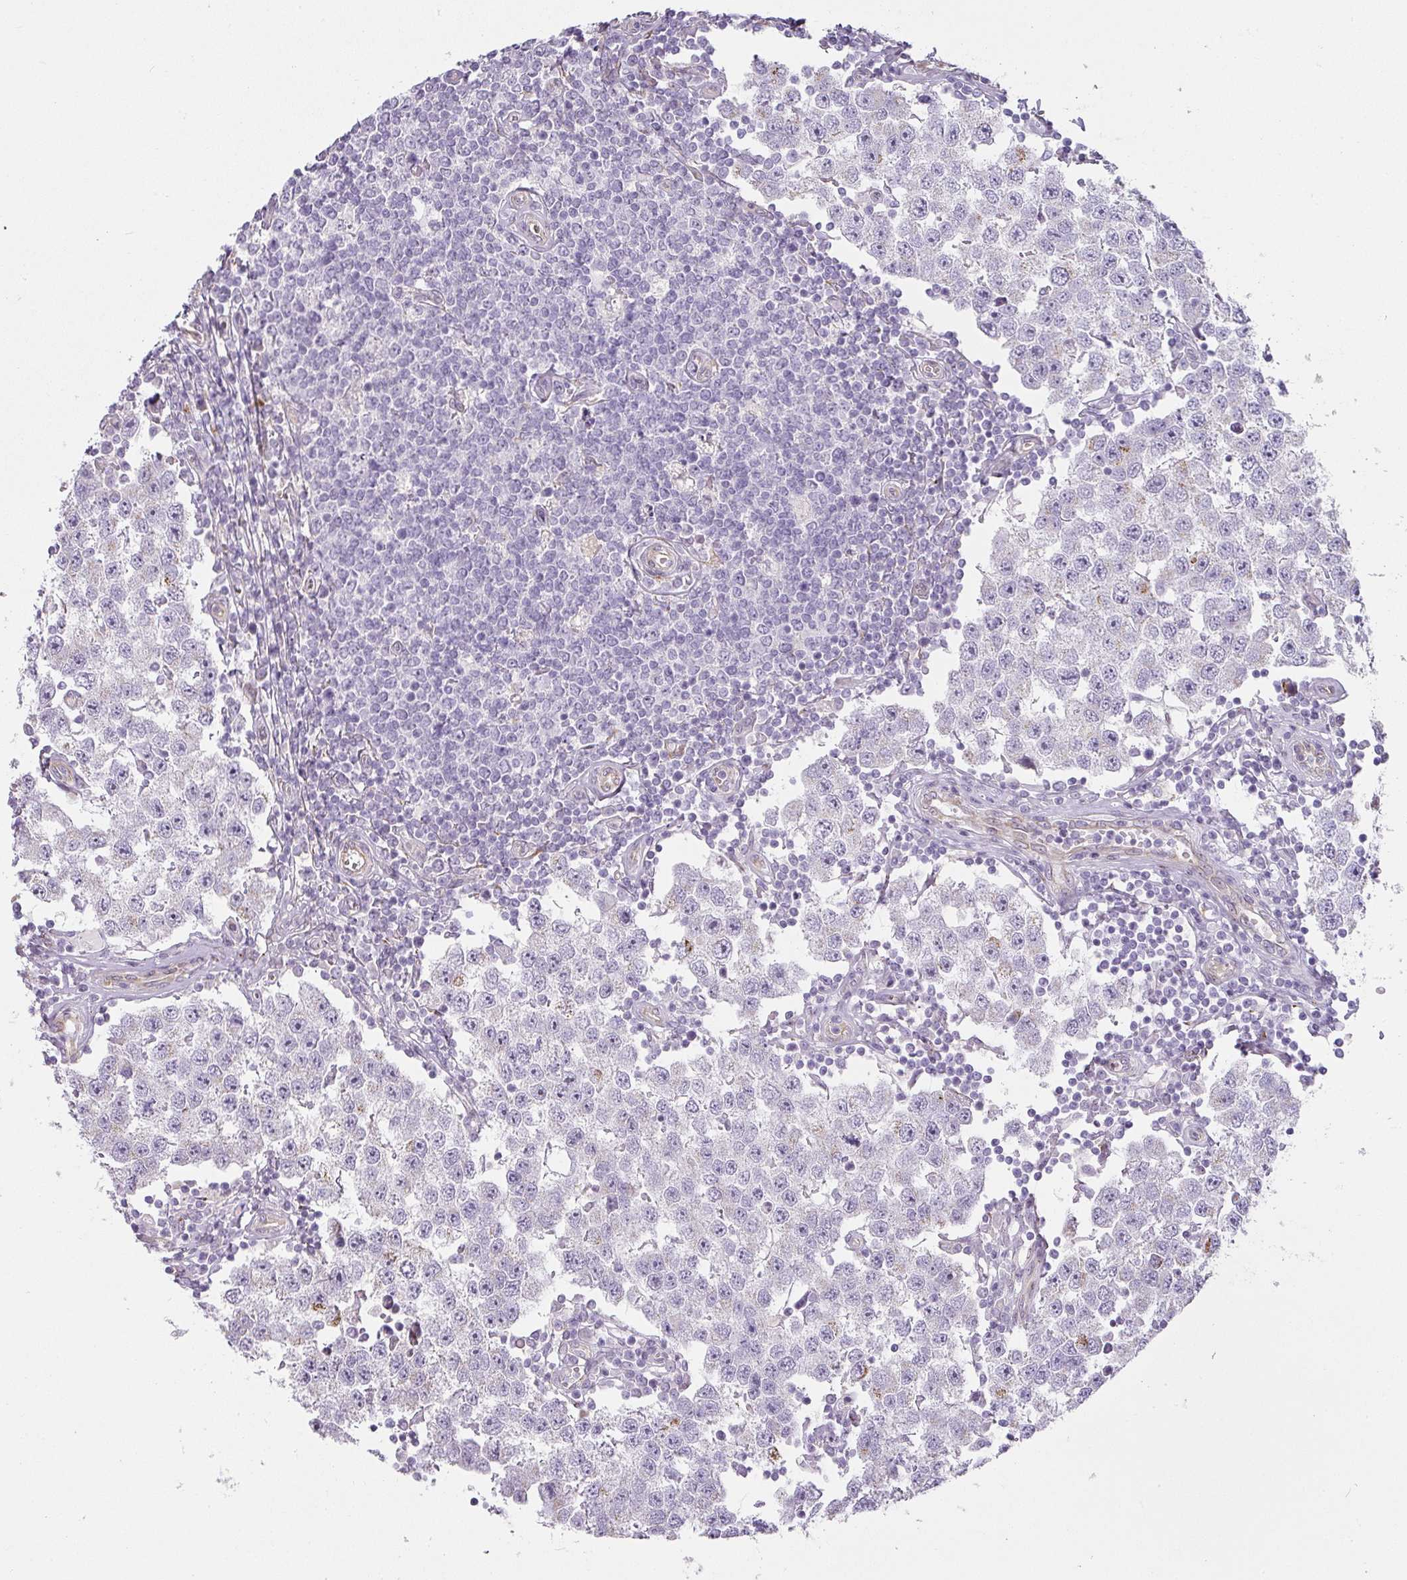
{"staining": {"intensity": "negative", "quantity": "none", "location": "none"}, "tissue": "testis cancer", "cell_type": "Tumor cells", "image_type": "cancer", "snomed": [{"axis": "morphology", "description": "Seminoma, NOS"}, {"axis": "topography", "description": "Testis"}], "caption": "DAB (3,3'-diaminobenzidine) immunohistochemical staining of testis seminoma shows no significant expression in tumor cells.", "gene": "ATP8B2", "patient": {"sex": "male", "age": 34}}